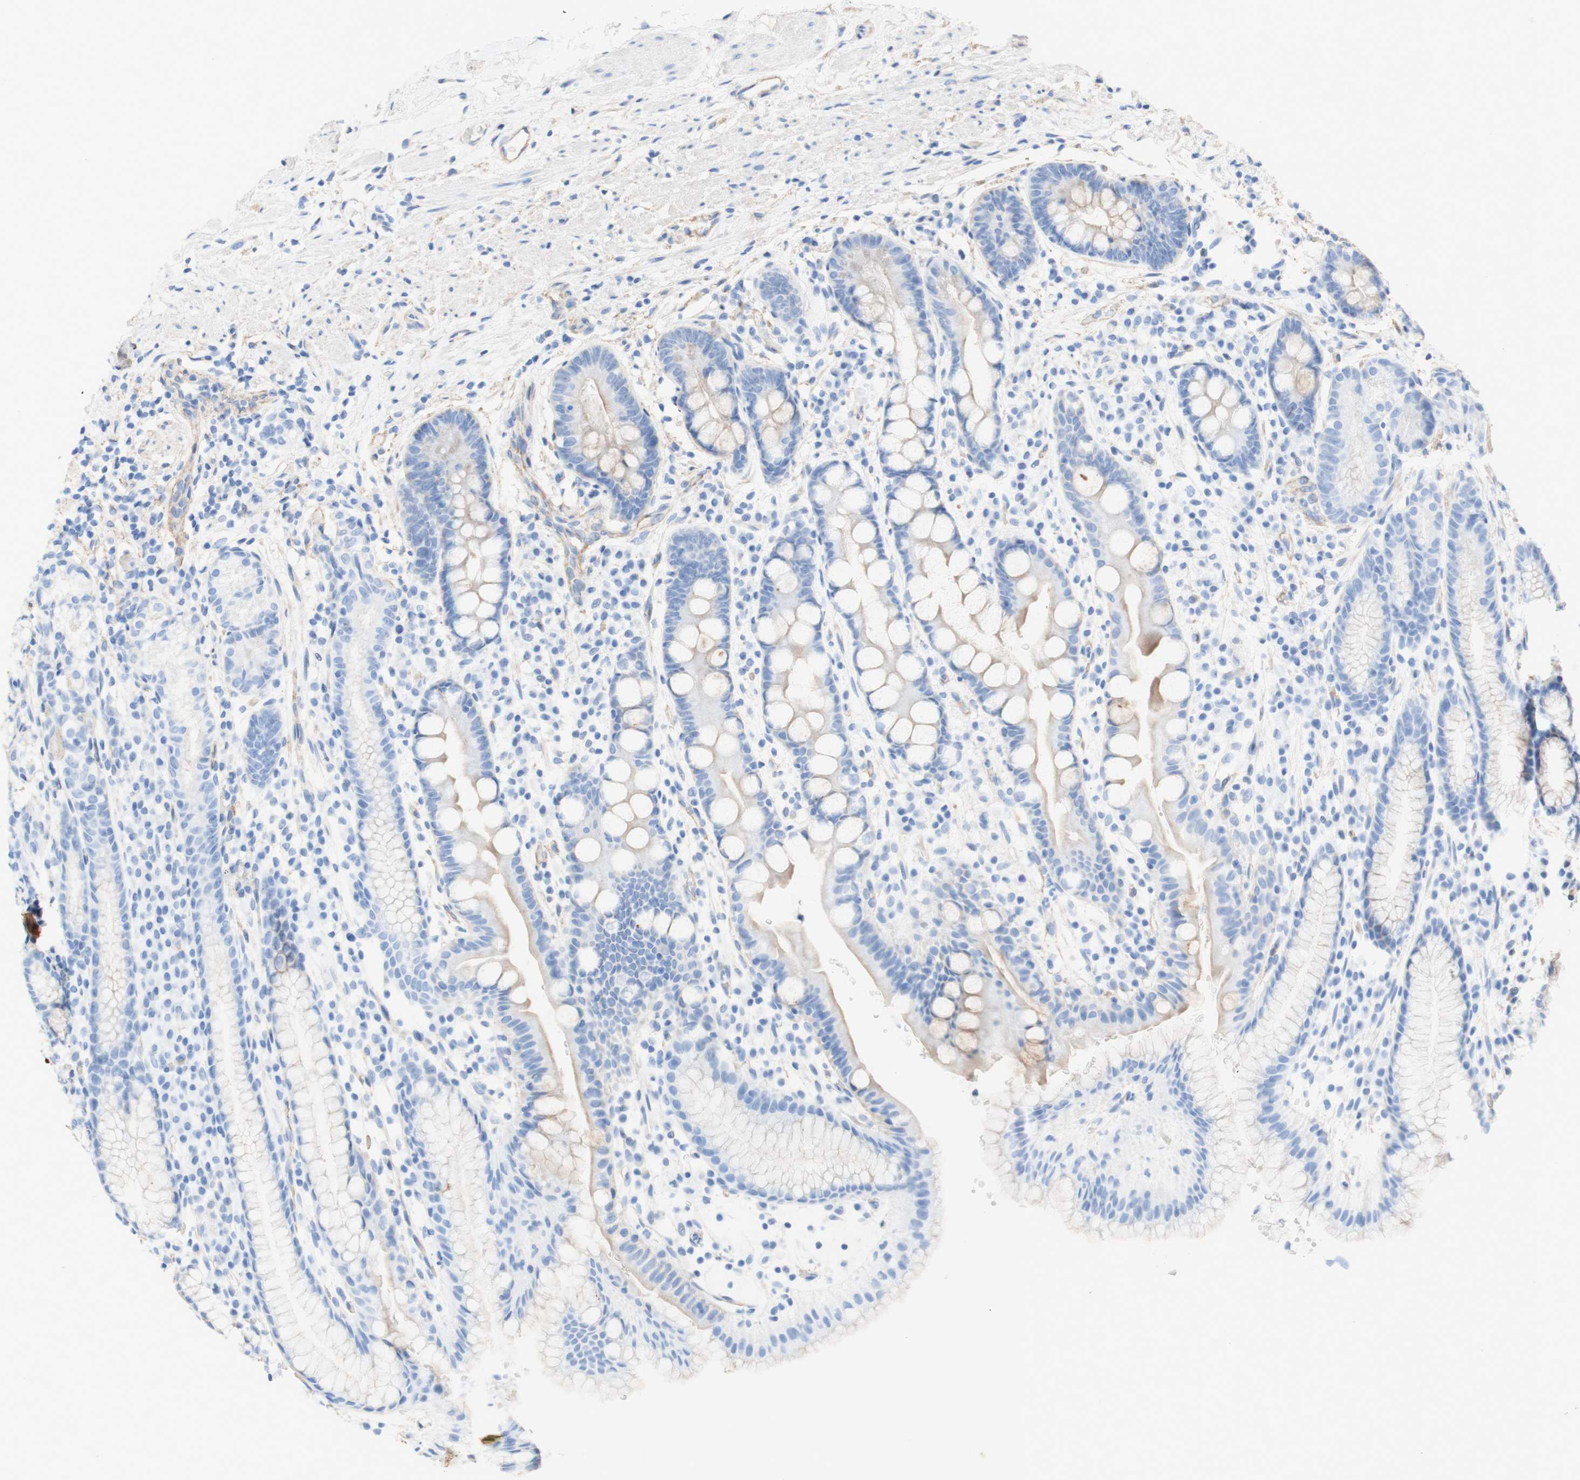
{"staining": {"intensity": "weak", "quantity": "25%-75%", "location": "cytoplasmic/membranous"}, "tissue": "stomach", "cell_type": "Glandular cells", "image_type": "normal", "snomed": [{"axis": "morphology", "description": "Normal tissue, NOS"}, {"axis": "topography", "description": "Stomach, lower"}], "caption": "This is a histology image of immunohistochemistry staining of normal stomach, which shows weak positivity in the cytoplasmic/membranous of glandular cells.", "gene": "CNN3", "patient": {"sex": "male", "age": 52}}